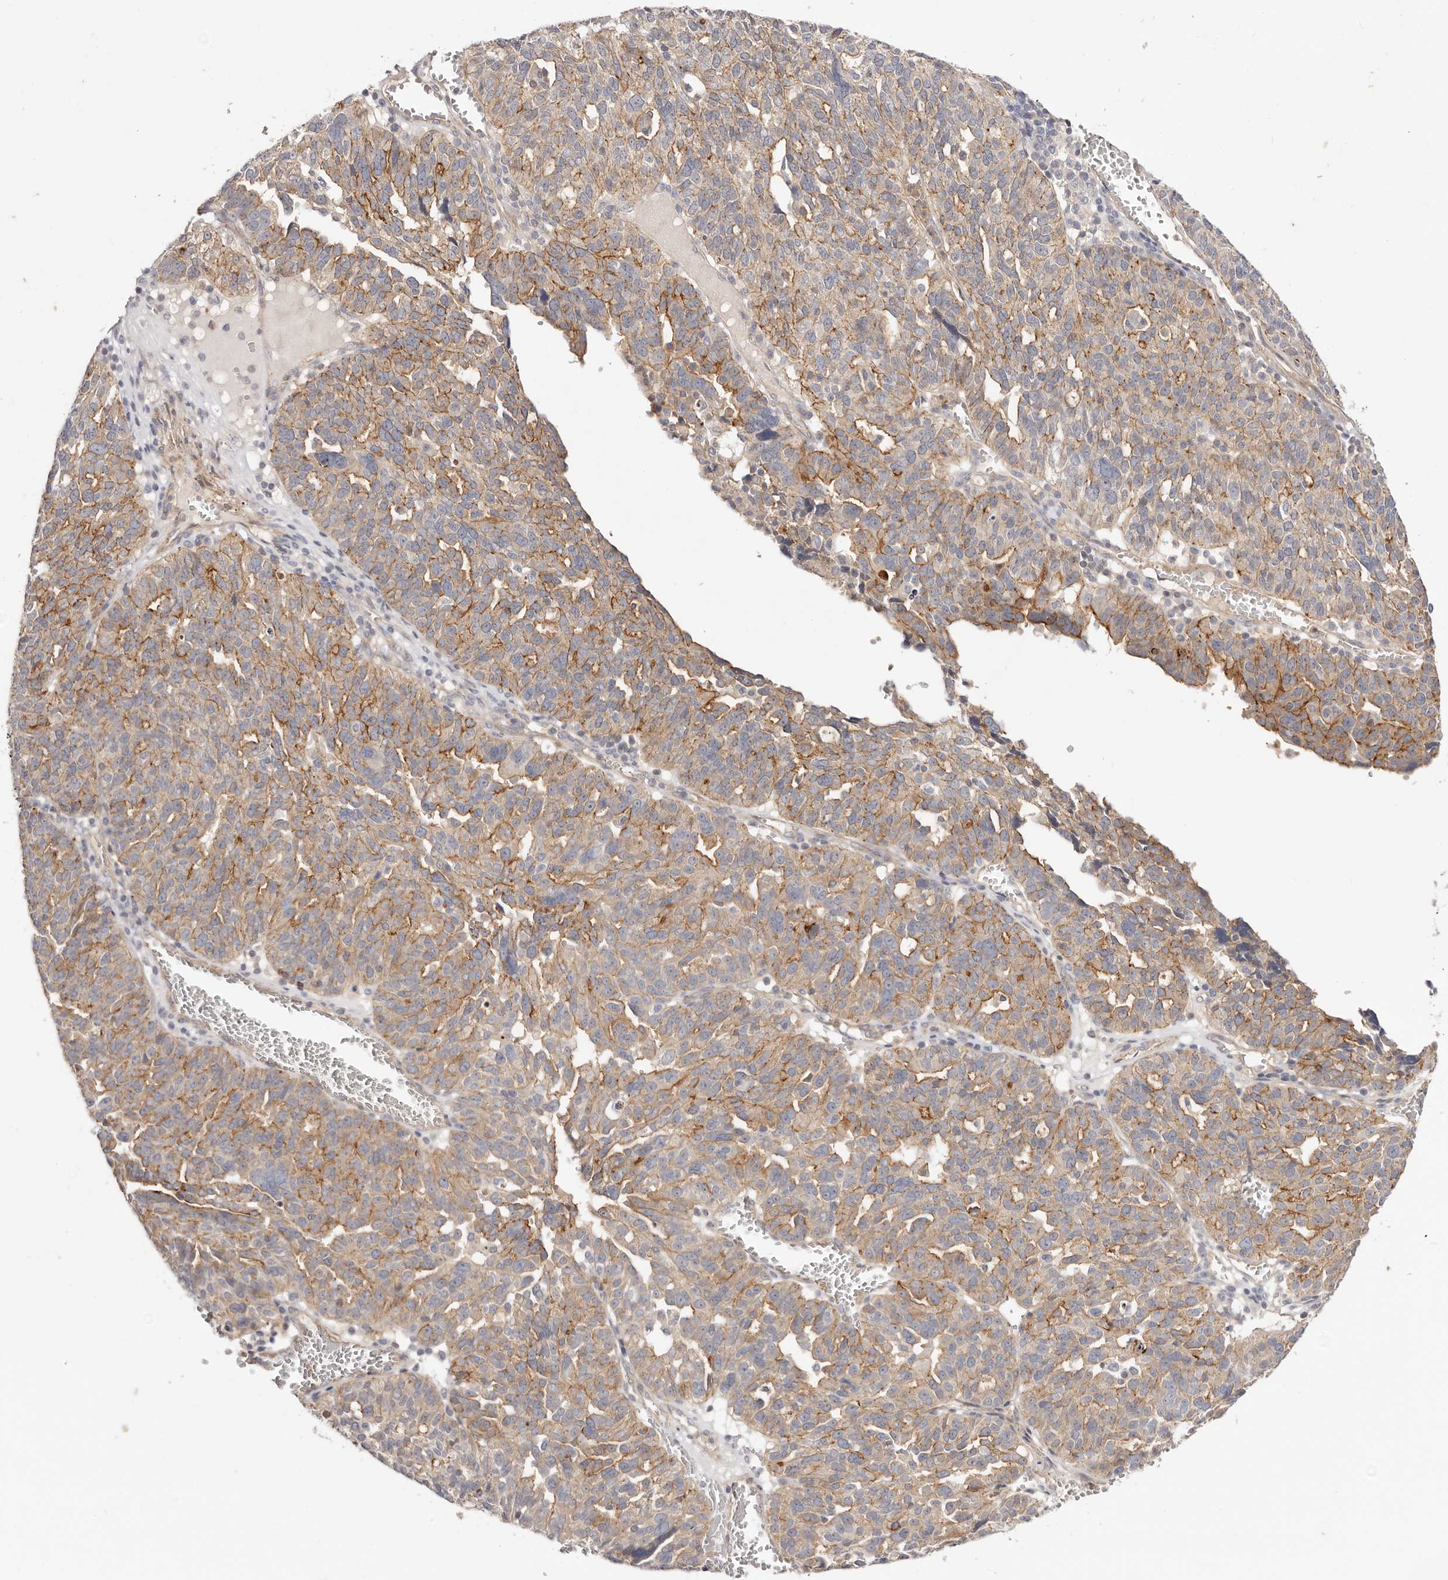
{"staining": {"intensity": "moderate", "quantity": ">75%", "location": "cytoplasmic/membranous"}, "tissue": "ovarian cancer", "cell_type": "Tumor cells", "image_type": "cancer", "snomed": [{"axis": "morphology", "description": "Cystadenocarcinoma, serous, NOS"}, {"axis": "topography", "description": "Ovary"}], "caption": "An image of human ovarian cancer stained for a protein shows moderate cytoplasmic/membranous brown staining in tumor cells.", "gene": "SLC35B2", "patient": {"sex": "female", "age": 59}}